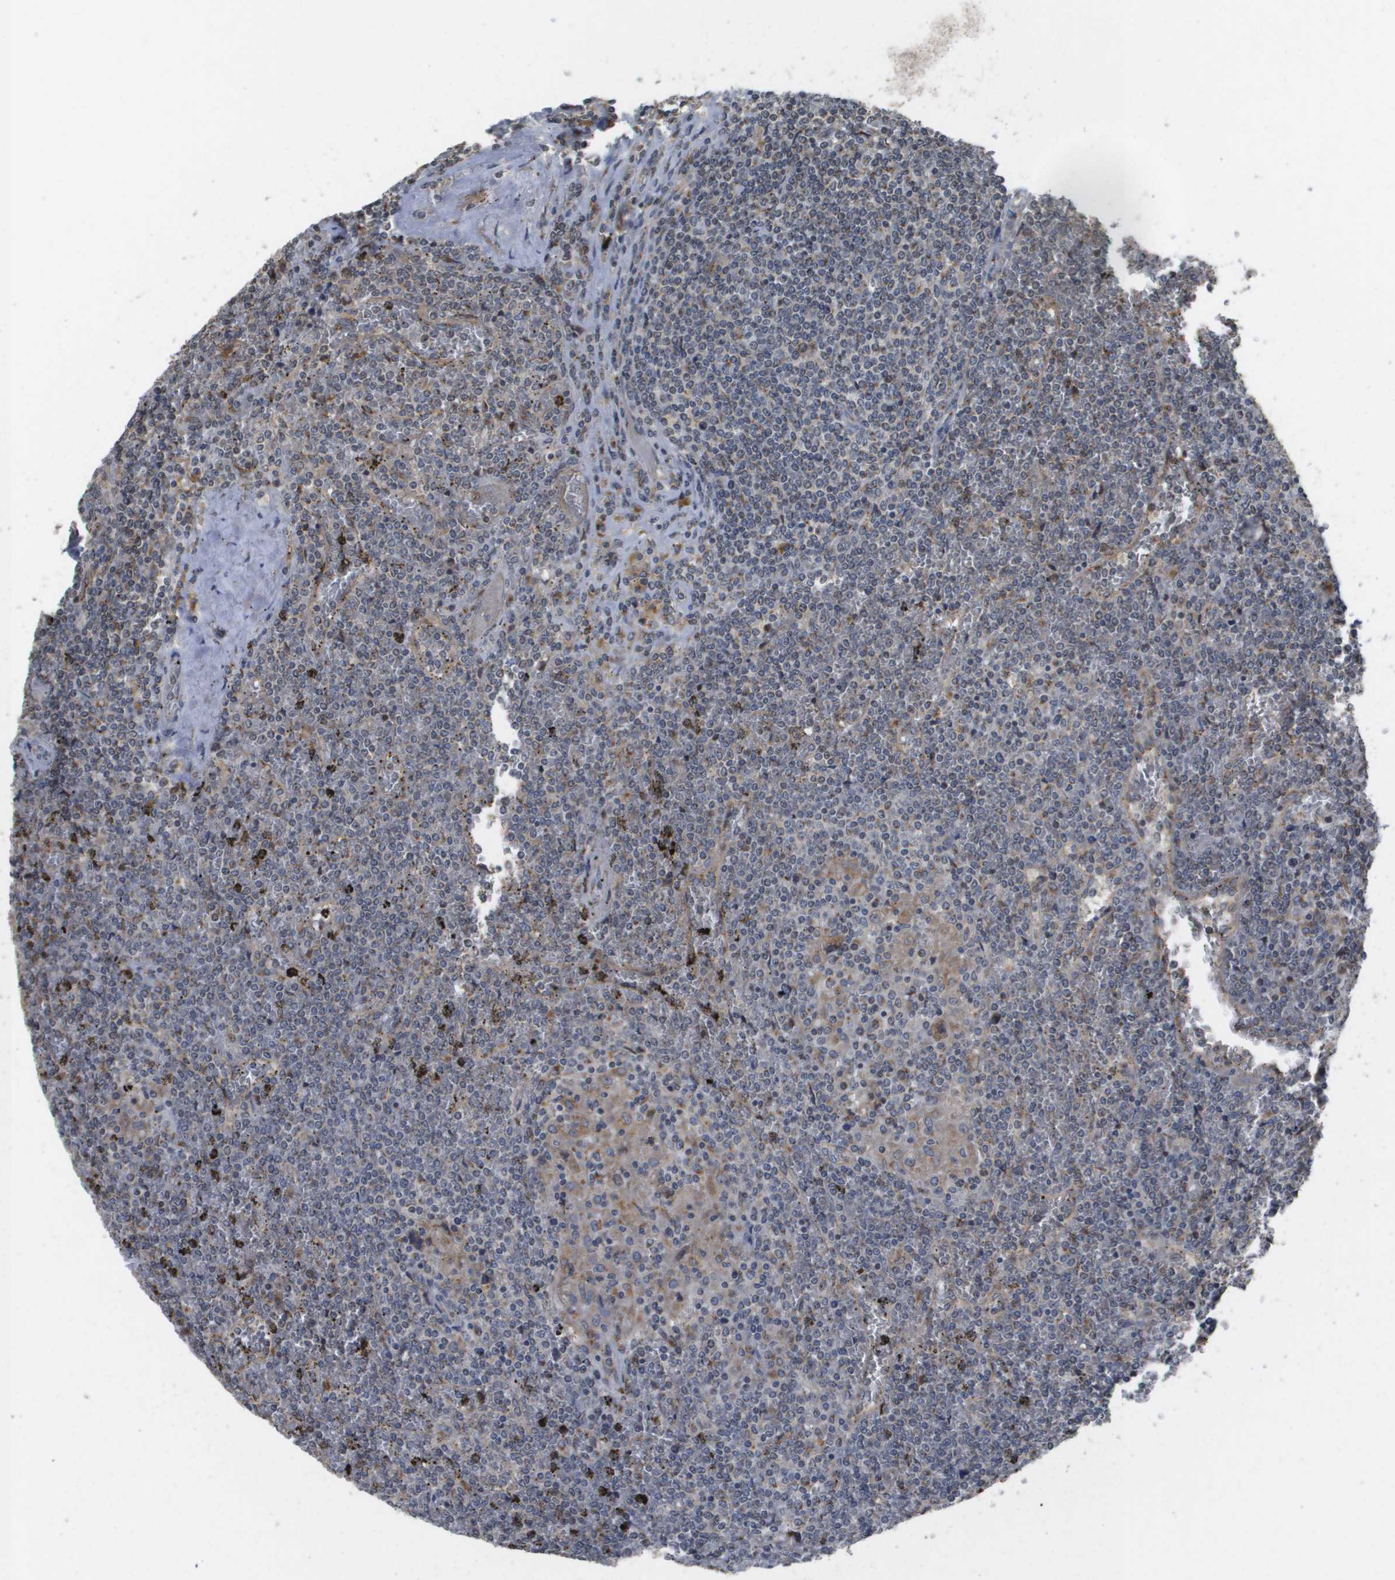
{"staining": {"intensity": "weak", "quantity": "<25%", "location": "nuclear"}, "tissue": "lymphoma", "cell_type": "Tumor cells", "image_type": "cancer", "snomed": [{"axis": "morphology", "description": "Malignant lymphoma, non-Hodgkin's type, Low grade"}, {"axis": "topography", "description": "Spleen"}], "caption": "DAB immunohistochemical staining of human lymphoma demonstrates no significant positivity in tumor cells.", "gene": "PCK1", "patient": {"sex": "female", "age": 19}}